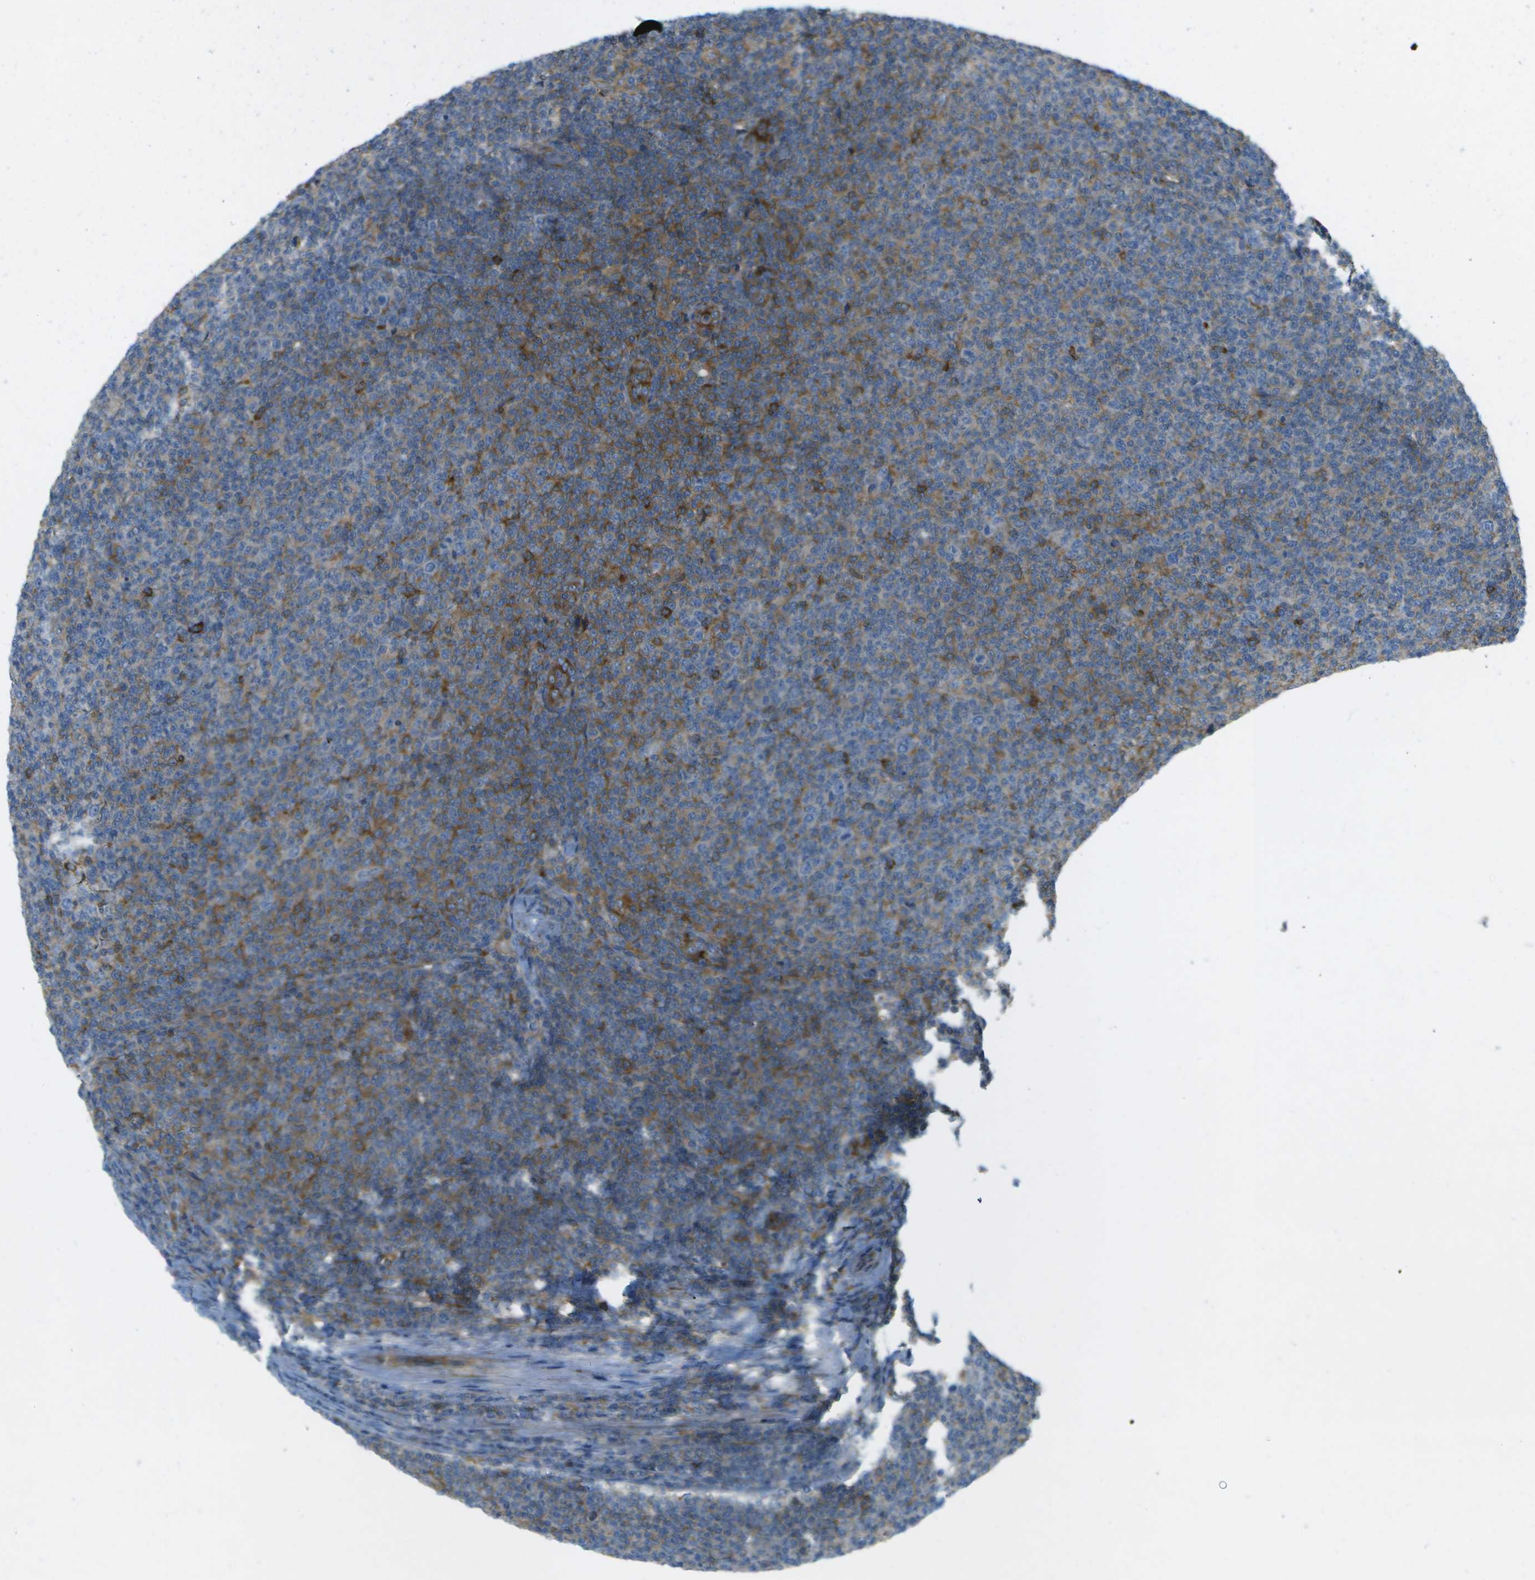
{"staining": {"intensity": "moderate", "quantity": "<25%", "location": "cytoplasmic/membranous"}, "tissue": "lymphoma", "cell_type": "Tumor cells", "image_type": "cancer", "snomed": [{"axis": "morphology", "description": "Malignant lymphoma, non-Hodgkin's type, Low grade"}, {"axis": "topography", "description": "Lymph node"}], "caption": "Protein expression analysis of human malignant lymphoma, non-Hodgkin's type (low-grade) reveals moderate cytoplasmic/membranous staining in about <25% of tumor cells.", "gene": "WNK2", "patient": {"sex": "male", "age": 66}}